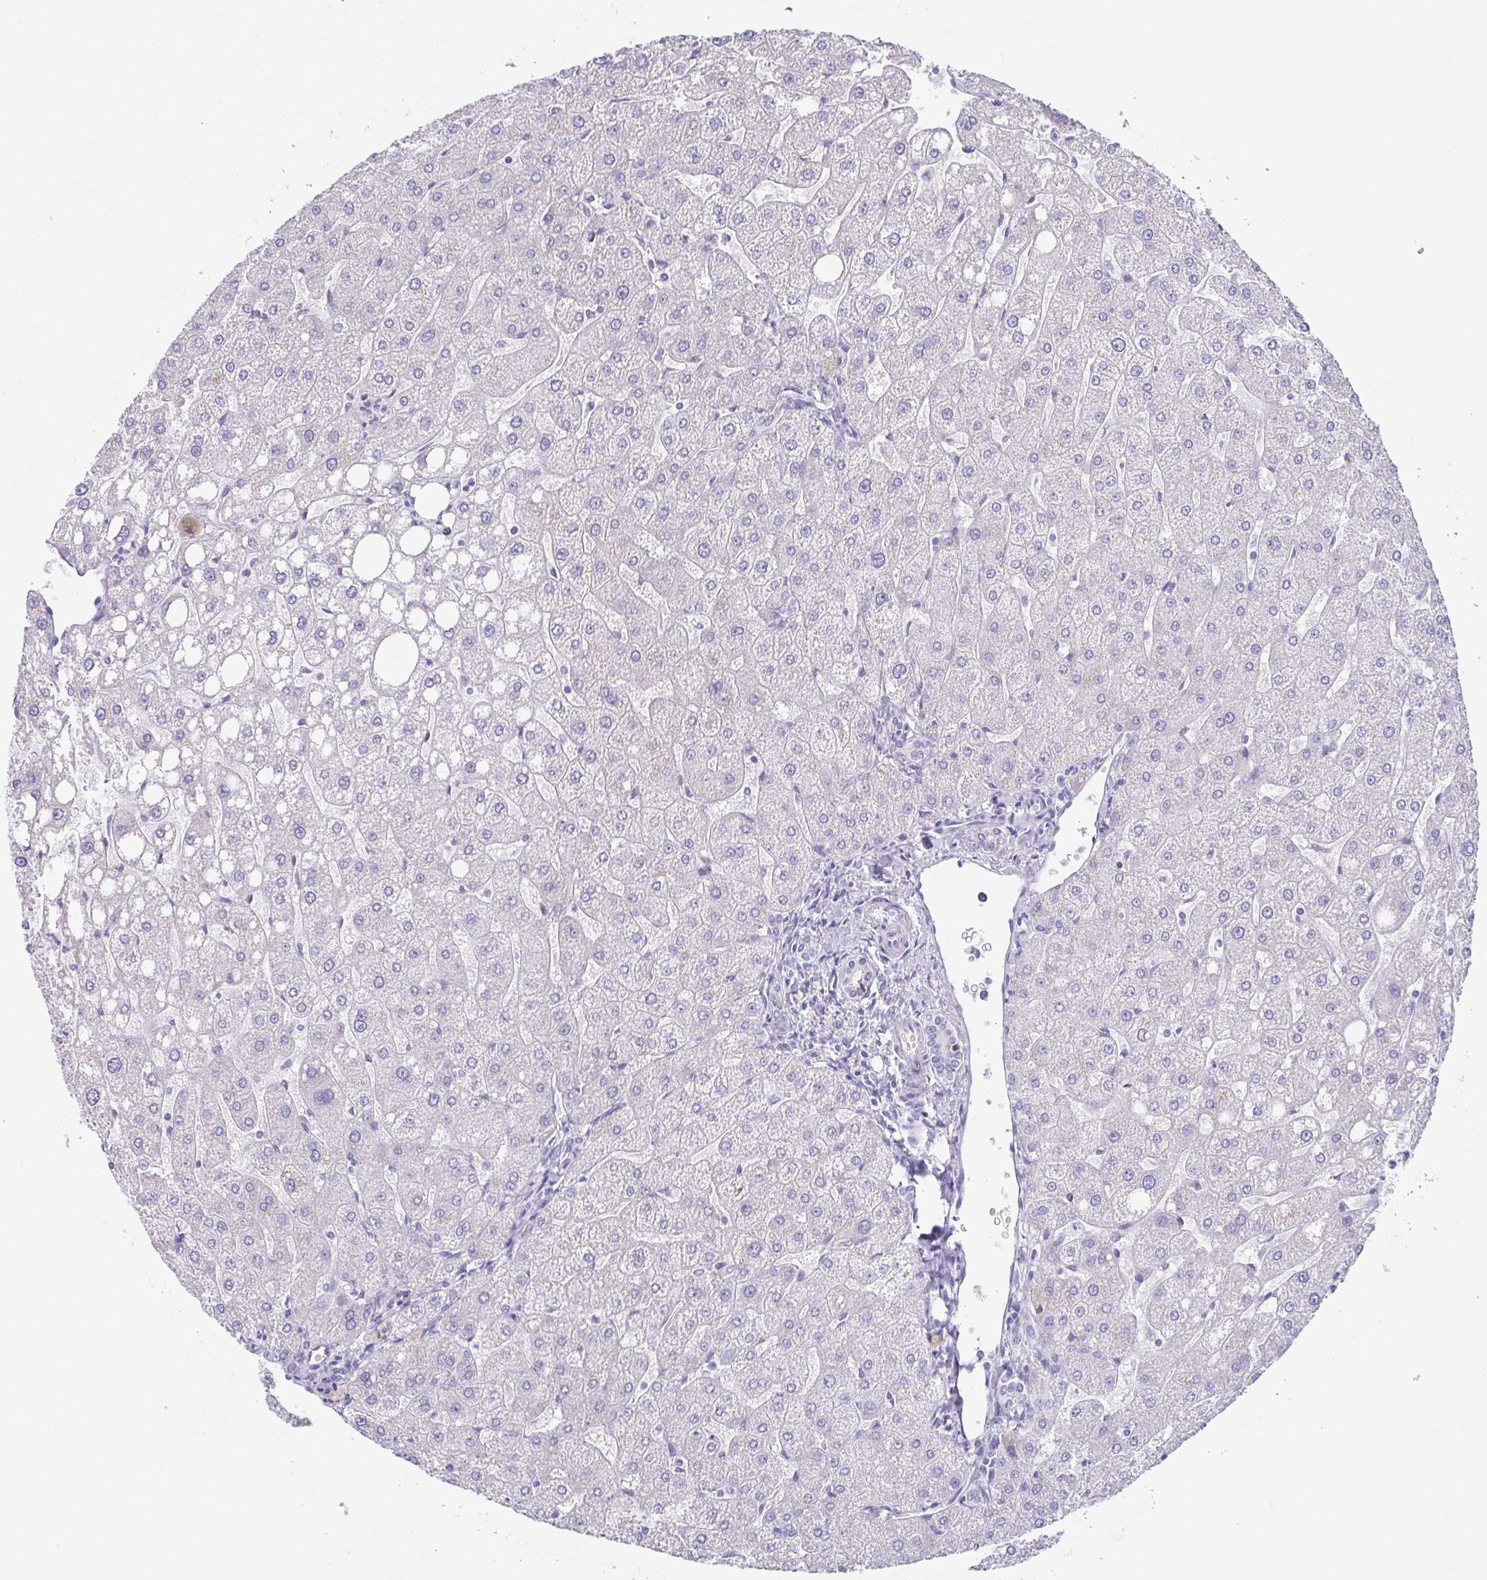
{"staining": {"intensity": "negative", "quantity": "none", "location": "none"}, "tissue": "liver", "cell_type": "Cholangiocytes", "image_type": "normal", "snomed": [{"axis": "morphology", "description": "Normal tissue, NOS"}, {"axis": "topography", "description": "Liver"}], "caption": "High magnification brightfield microscopy of normal liver stained with DAB (3,3'-diaminobenzidine) (brown) and counterstained with hematoxylin (blue): cholangiocytes show no significant staining. Nuclei are stained in blue.", "gene": "TEX19", "patient": {"sex": "male", "age": 67}}